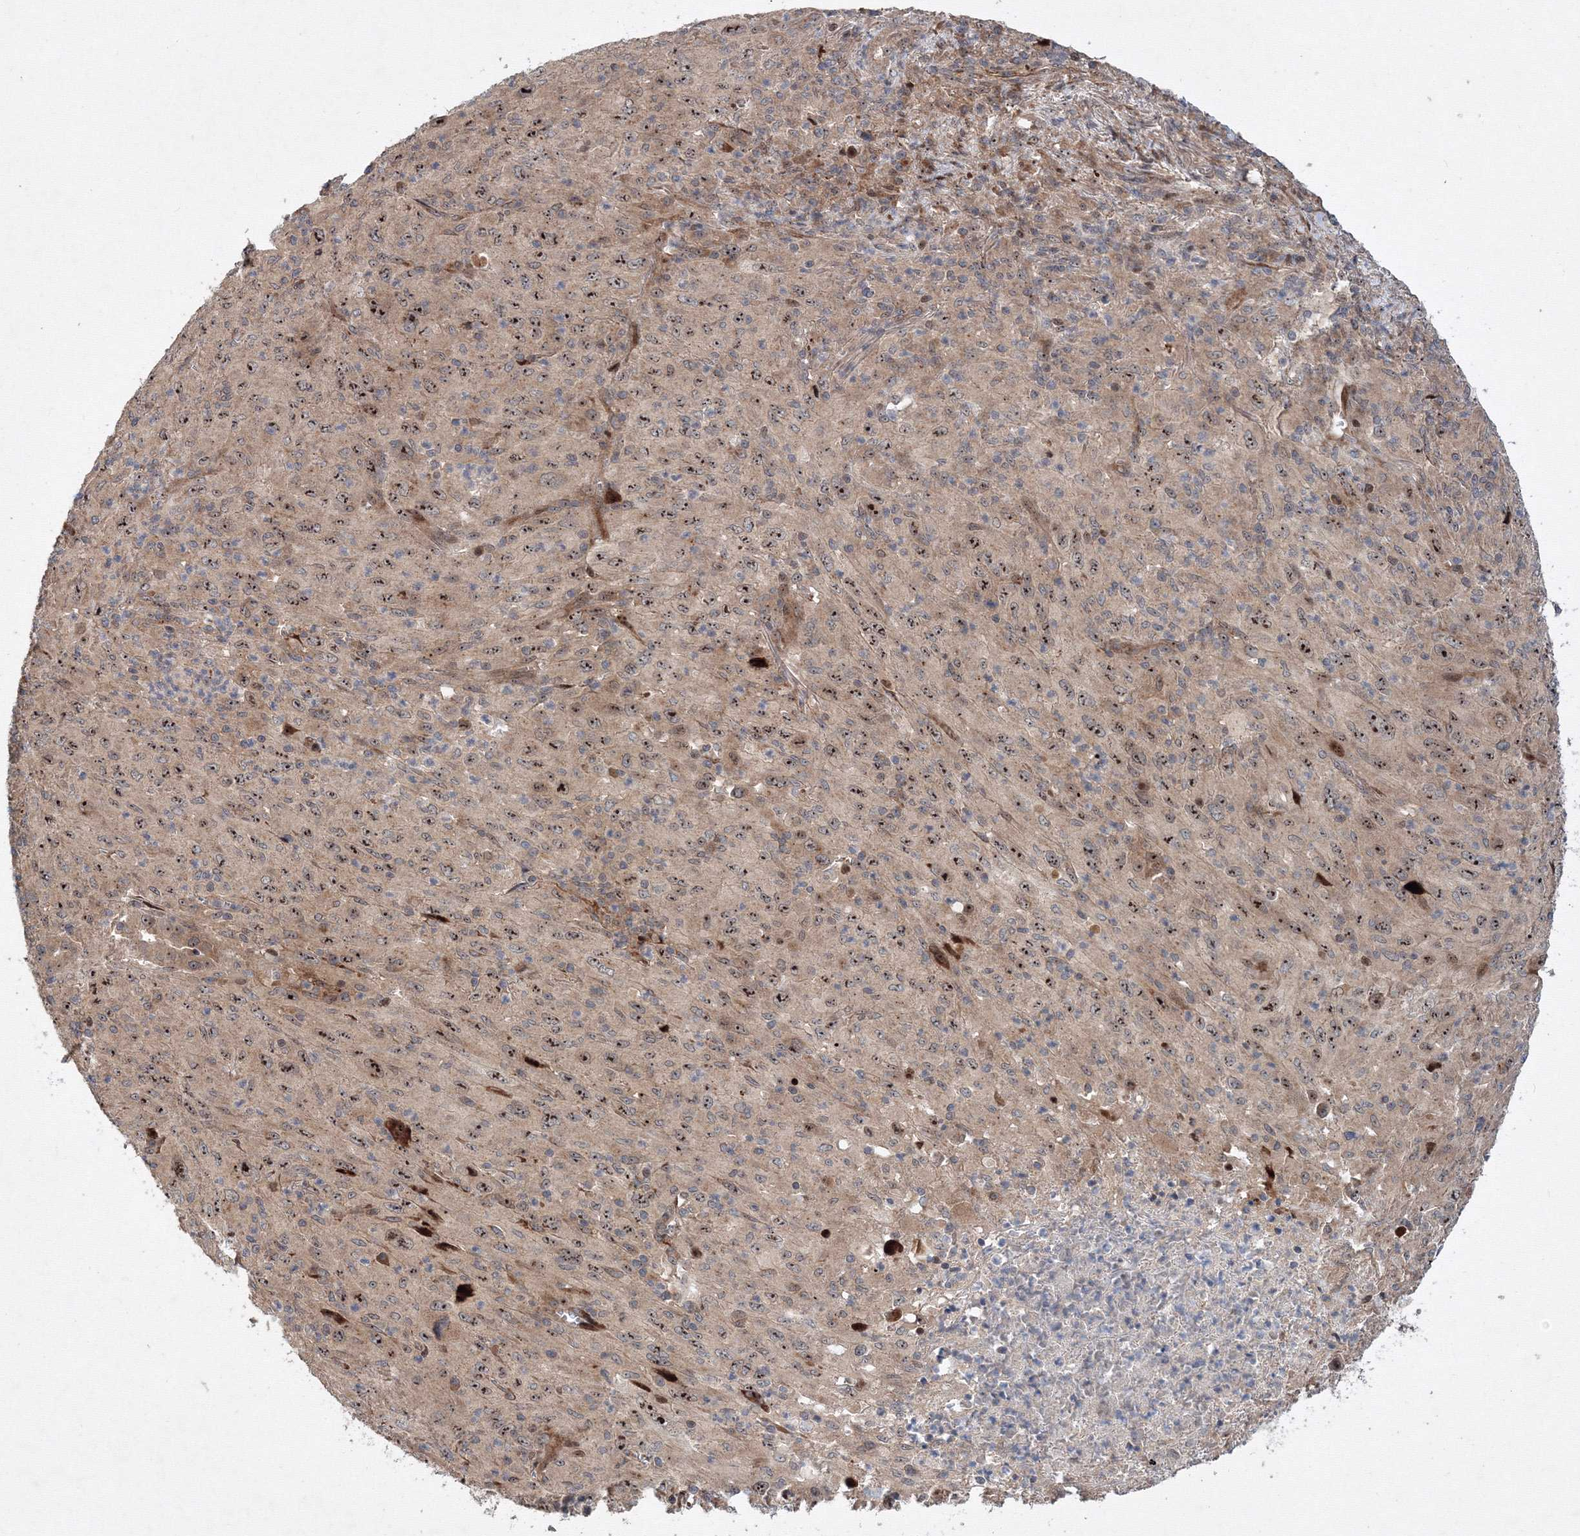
{"staining": {"intensity": "strong", "quantity": "25%-75%", "location": "nuclear"}, "tissue": "melanoma", "cell_type": "Tumor cells", "image_type": "cancer", "snomed": [{"axis": "morphology", "description": "Malignant melanoma, Metastatic site"}, {"axis": "topography", "description": "Skin"}], "caption": "Immunohistochemical staining of malignant melanoma (metastatic site) displays high levels of strong nuclear positivity in approximately 25%-75% of tumor cells. (DAB IHC, brown staining for protein, blue staining for nuclei).", "gene": "ANKAR", "patient": {"sex": "female", "age": 56}}